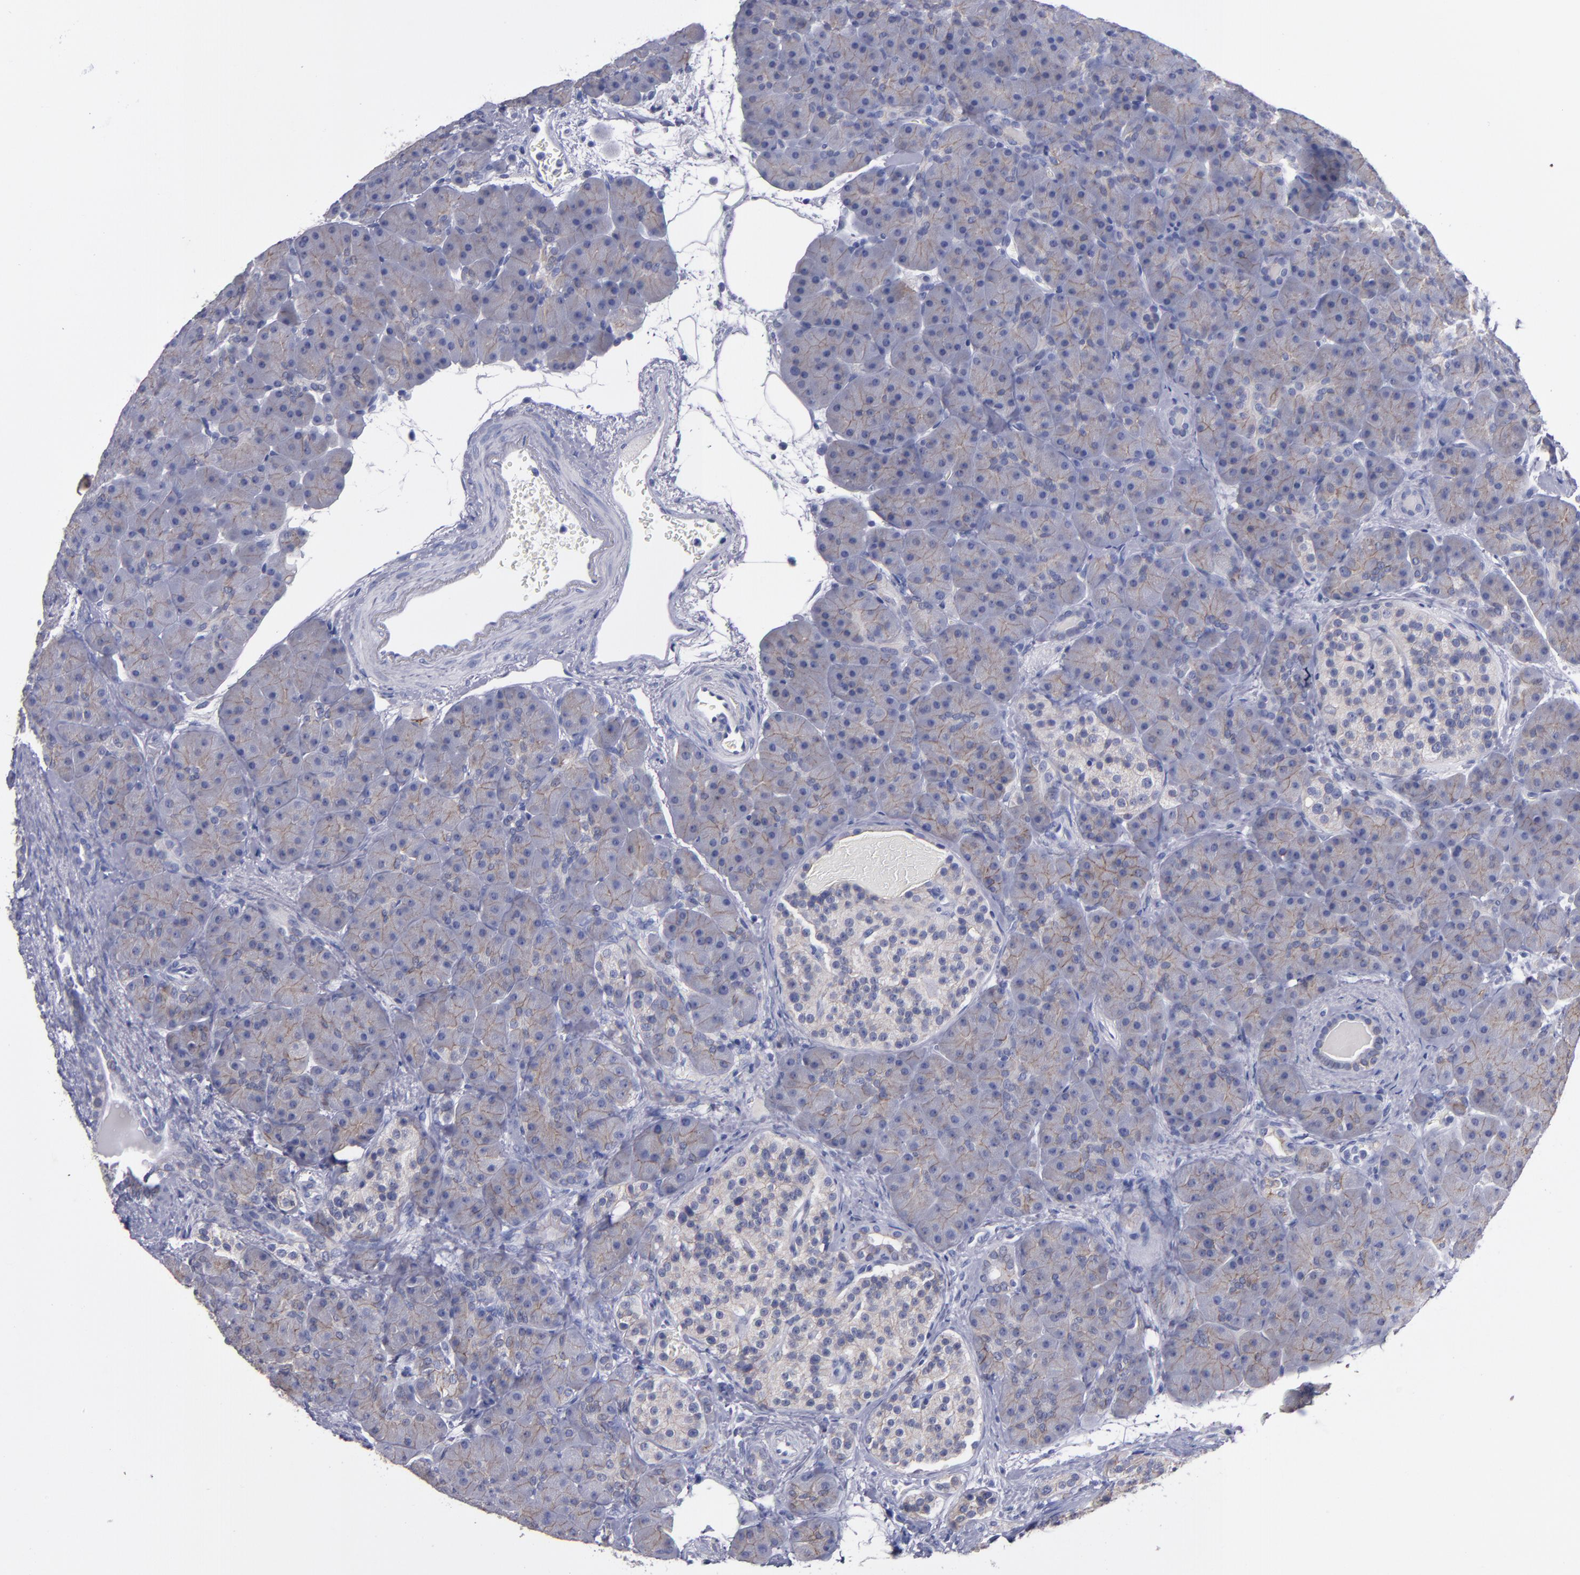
{"staining": {"intensity": "weak", "quantity": ">75%", "location": "cytoplasmic/membranous"}, "tissue": "pancreas", "cell_type": "Exocrine glandular cells", "image_type": "normal", "snomed": [{"axis": "morphology", "description": "Normal tissue, NOS"}, {"axis": "topography", "description": "Pancreas"}], "caption": "Protein expression by immunohistochemistry (IHC) reveals weak cytoplasmic/membranous expression in approximately >75% of exocrine glandular cells in benign pancreas. Nuclei are stained in blue.", "gene": "CDH3", "patient": {"sex": "male", "age": 66}}